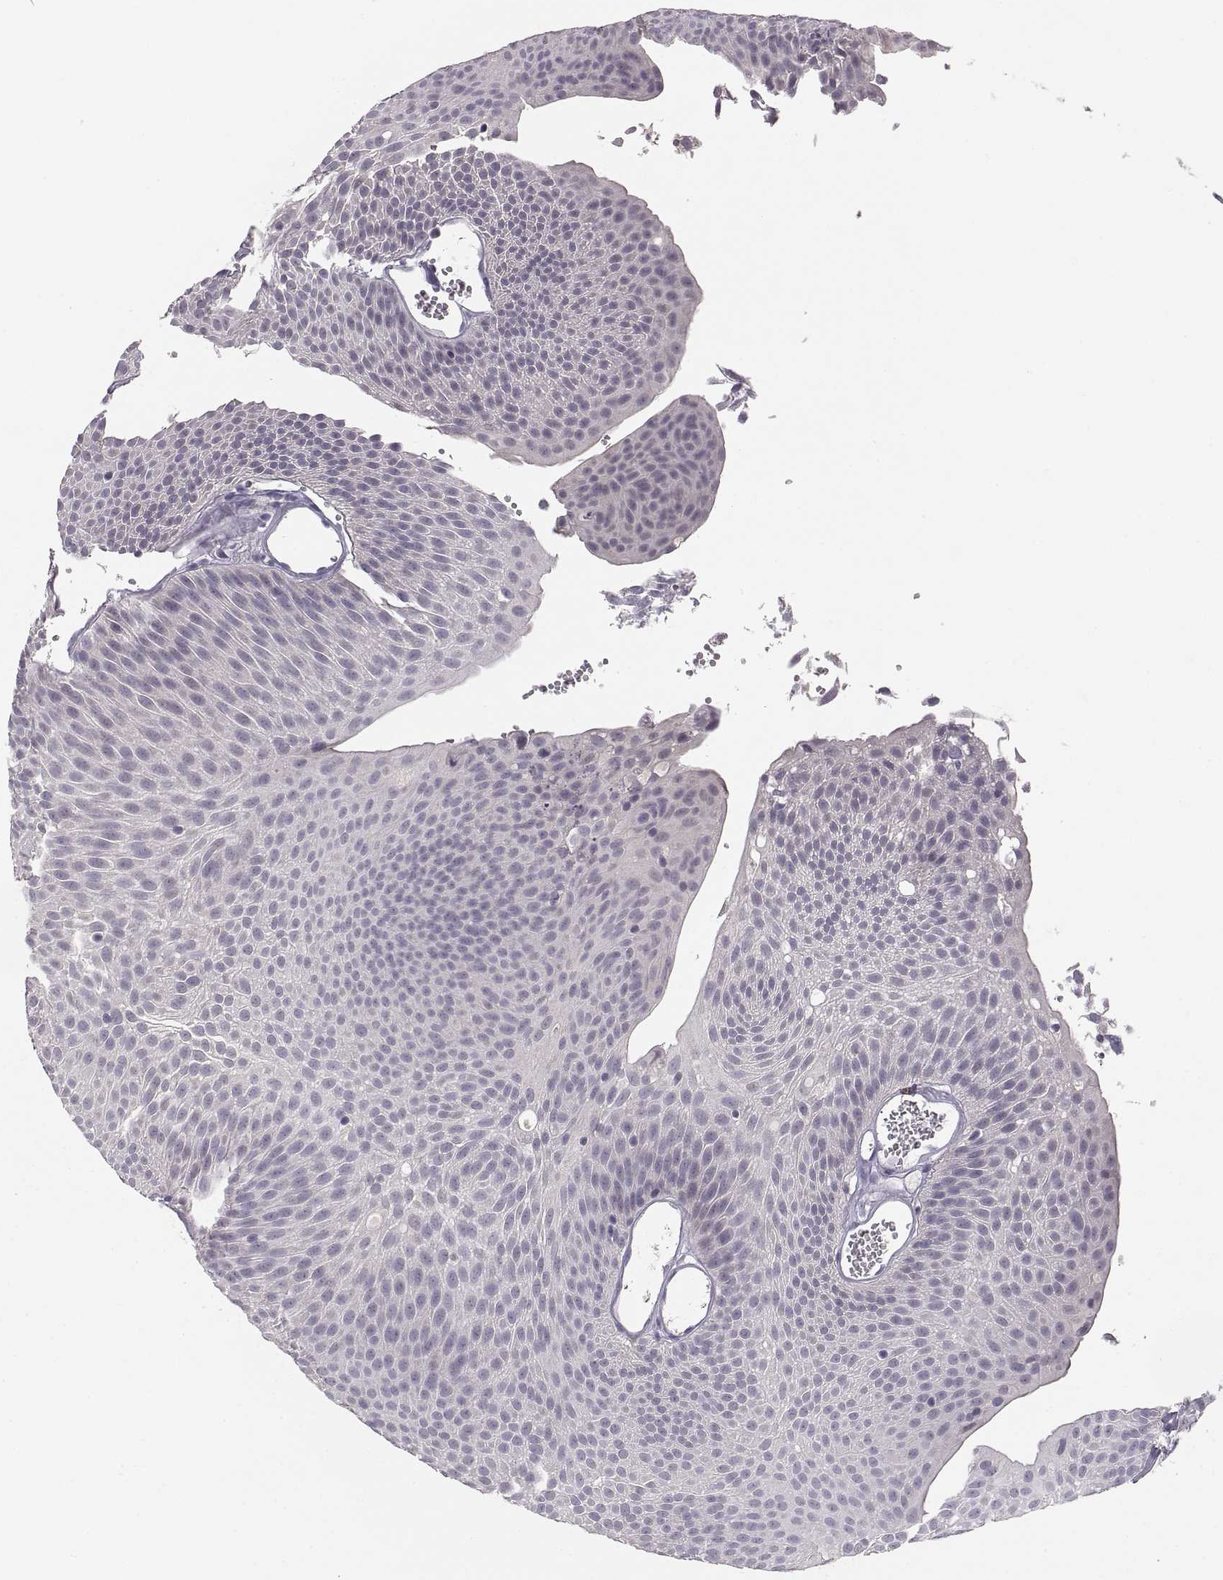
{"staining": {"intensity": "negative", "quantity": "none", "location": "none"}, "tissue": "urothelial cancer", "cell_type": "Tumor cells", "image_type": "cancer", "snomed": [{"axis": "morphology", "description": "Urothelial carcinoma, Low grade"}, {"axis": "topography", "description": "Urinary bladder"}], "caption": "IHC micrograph of low-grade urothelial carcinoma stained for a protein (brown), which reveals no staining in tumor cells. The staining was performed using DAB (3,3'-diaminobenzidine) to visualize the protein expression in brown, while the nuclei were stained in blue with hematoxylin (Magnification: 20x).", "gene": "CDH2", "patient": {"sex": "male", "age": 52}}